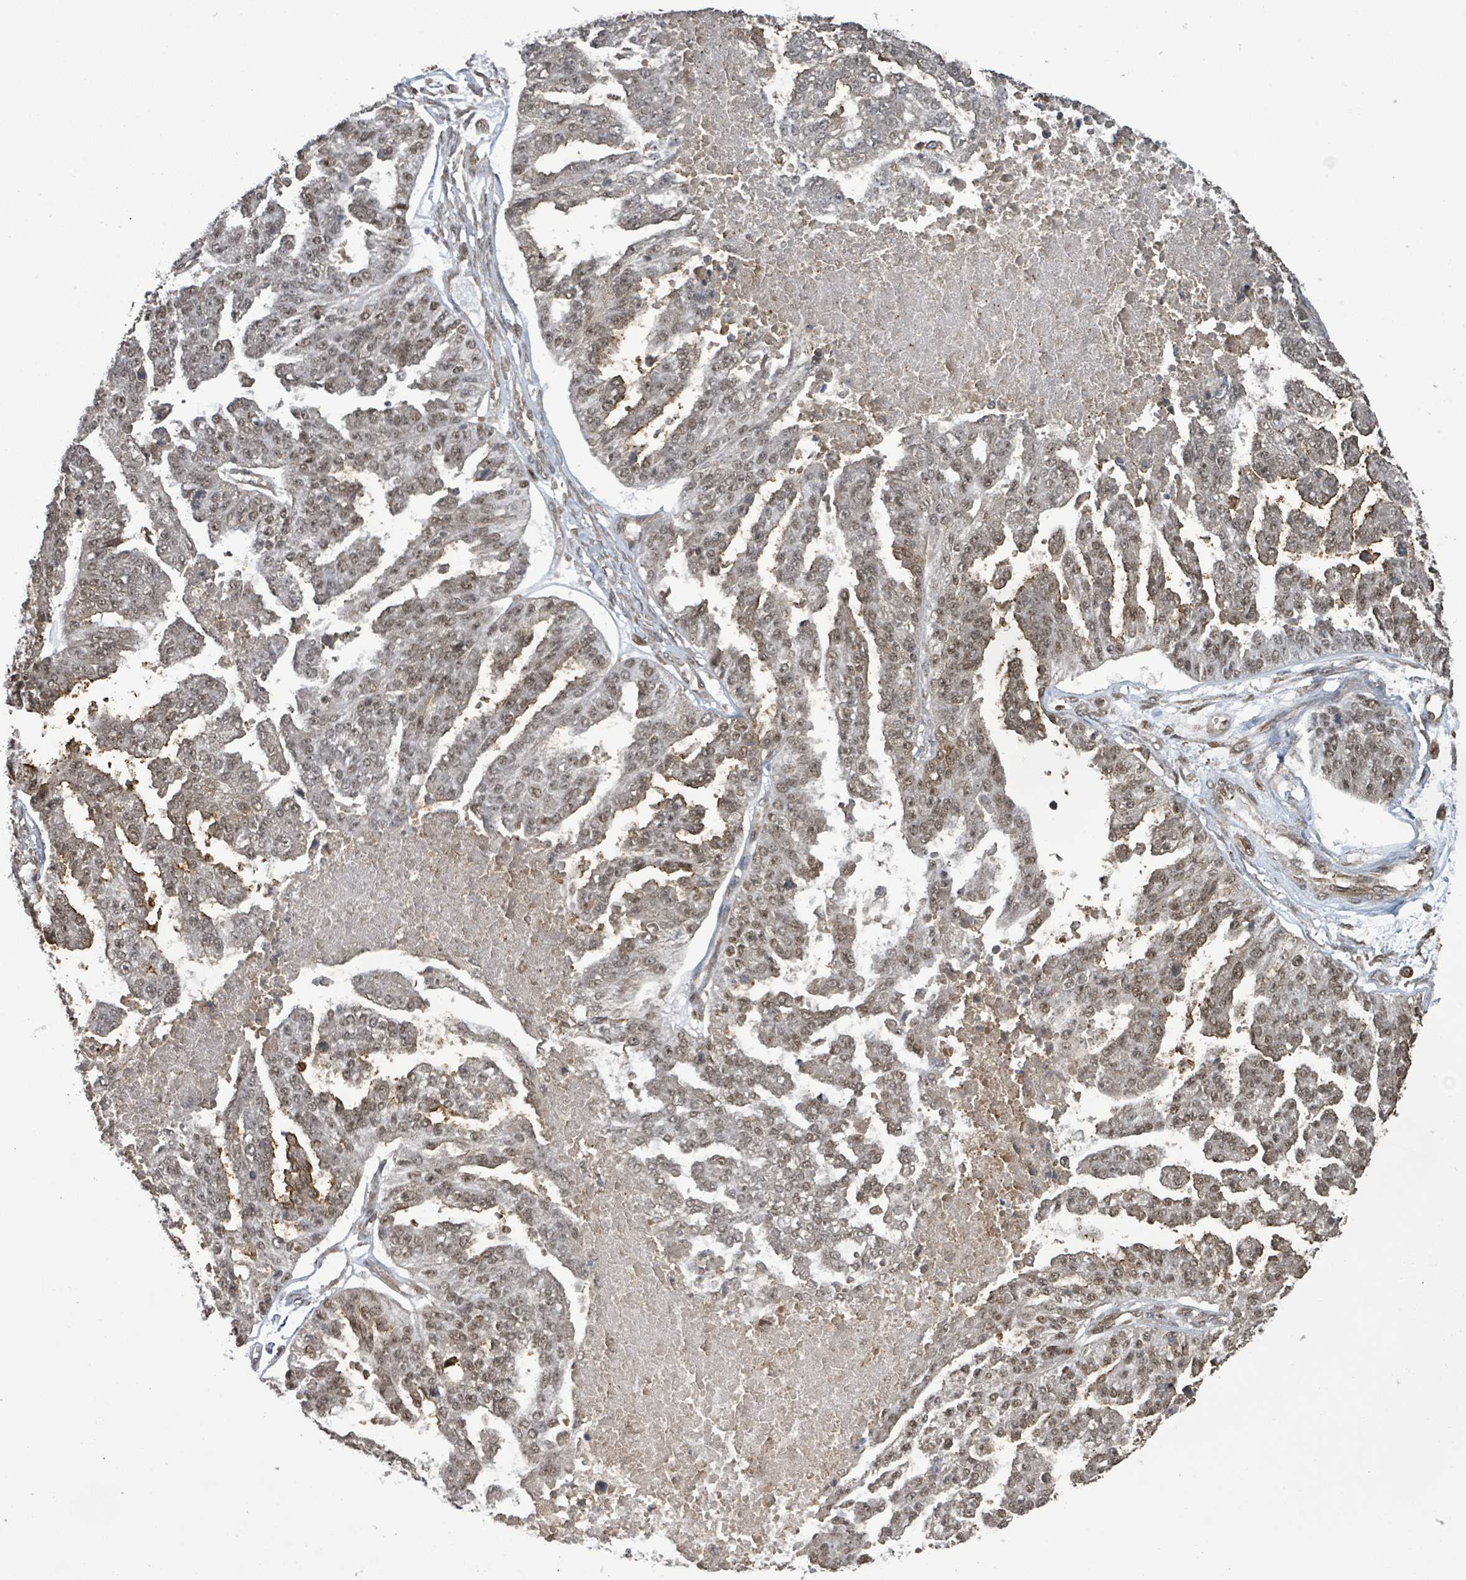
{"staining": {"intensity": "weak", "quantity": ">75%", "location": "nuclear"}, "tissue": "ovarian cancer", "cell_type": "Tumor cells", "image_type": "cancer", "snomed": [{"axis": "morphology", "description": "Cystadenocarcinoma, serous, NOS"}, {"axis": "topography", "description": "Ovary"}], "caption": "A high-resolution image shows IHC staining of serous cystadenocarcinoma (ovarian), which displays weak nuclear expression in approximately >75% of tumor cells.", "gene": "KLC1", "patient": {"sex": "female", "age": 58}}